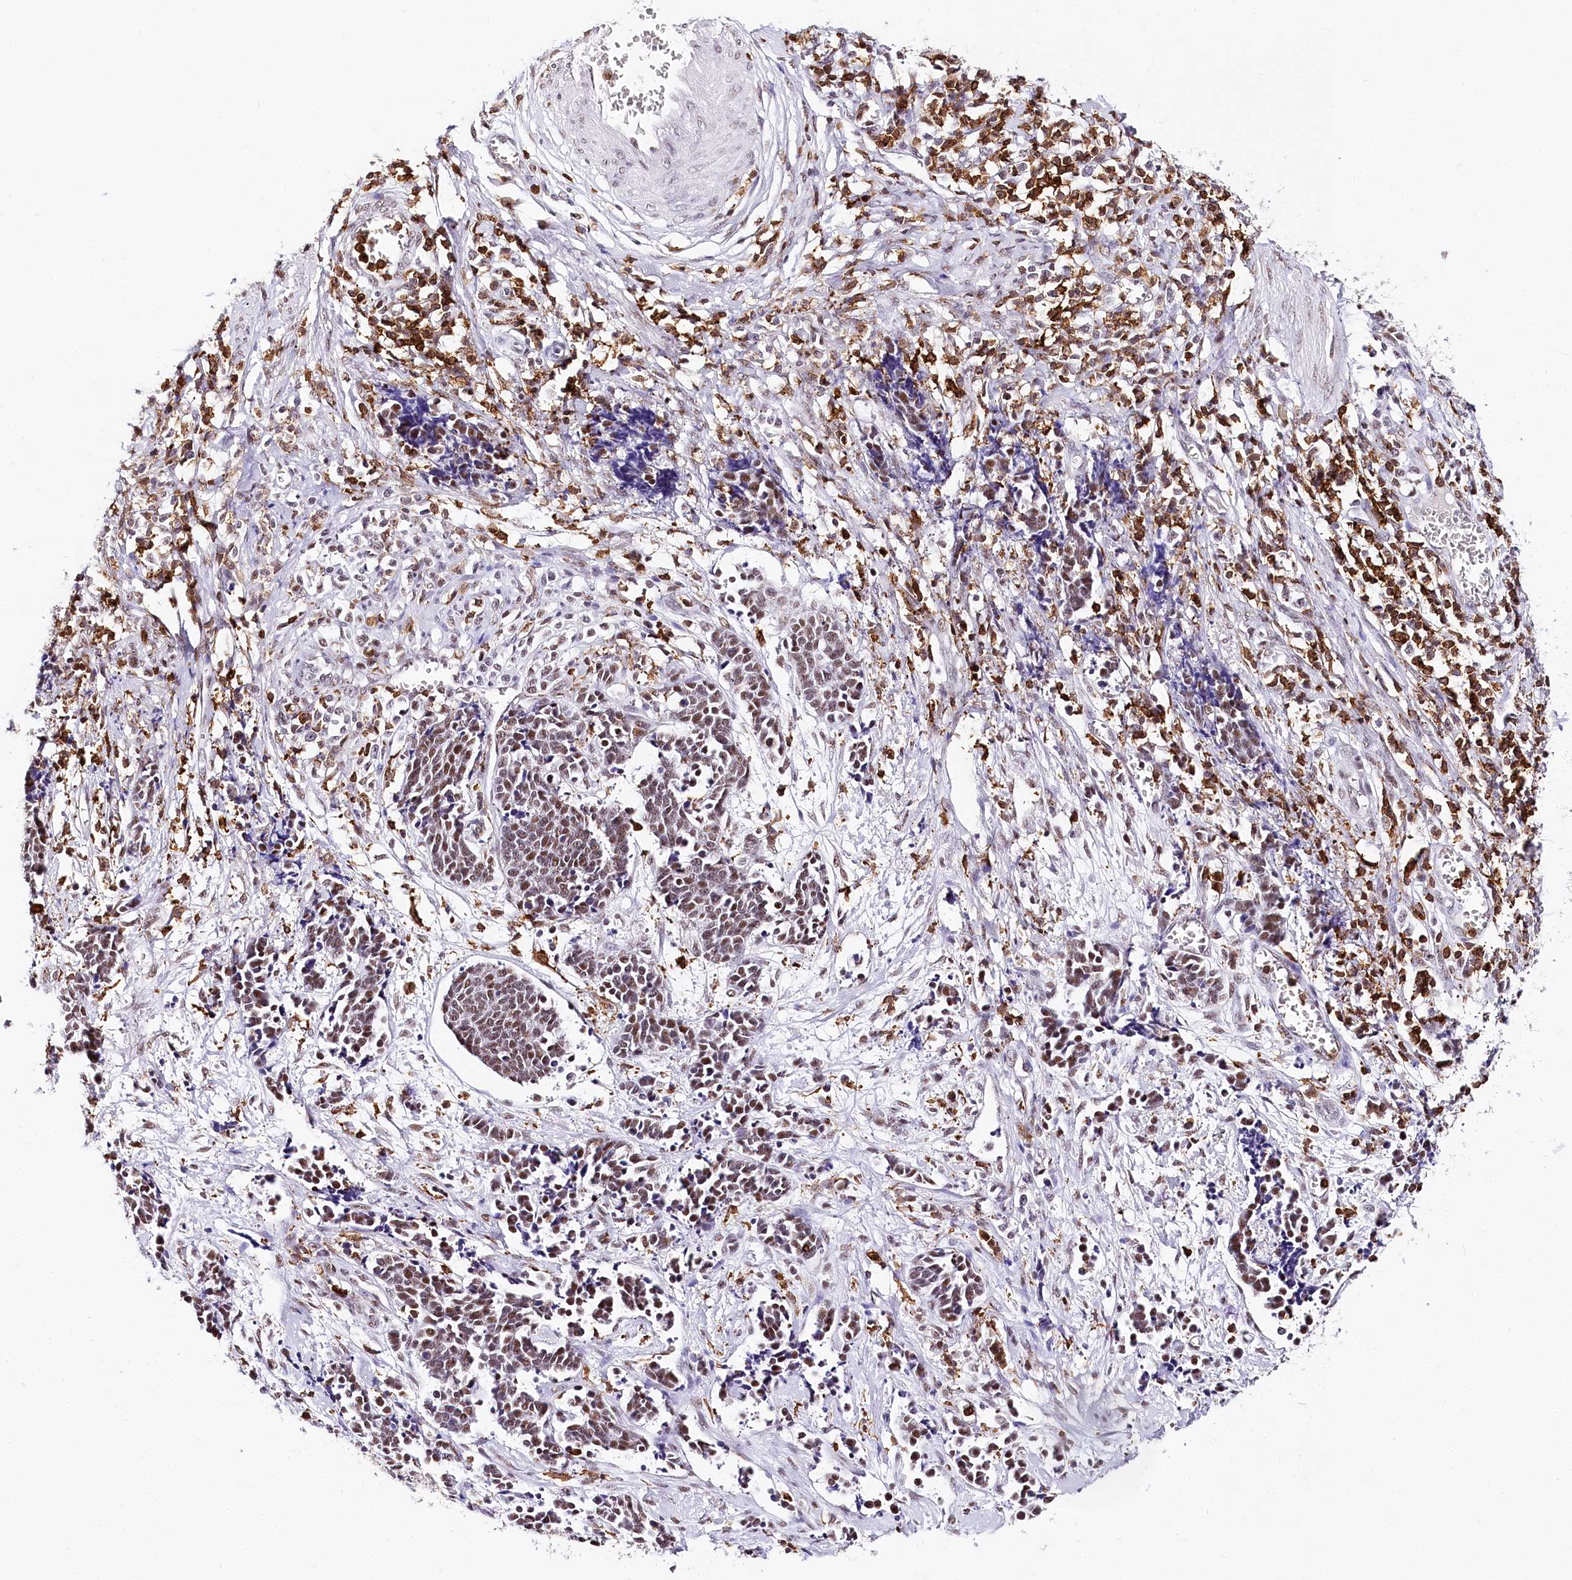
{"staining": {"intensity": "weak", "quantity": ">75%", "location": "nuclear"}, "tissue": "cervical cancer", "cell_type": "Tumor cells", "image_type": "cancer", "snomed": [{"axis": "morphology", "description": "Squamous cell carcinoma, NOS"}, {"axis": "topography", "description": "Cervix"}], "caption": "Cervical cancer stained with a brown dye exhibits weak nuclear positive staining in approximately >75% of tumor cells.", "gene": "BARD1", "patient": {"sex": "female", "age": 35}}